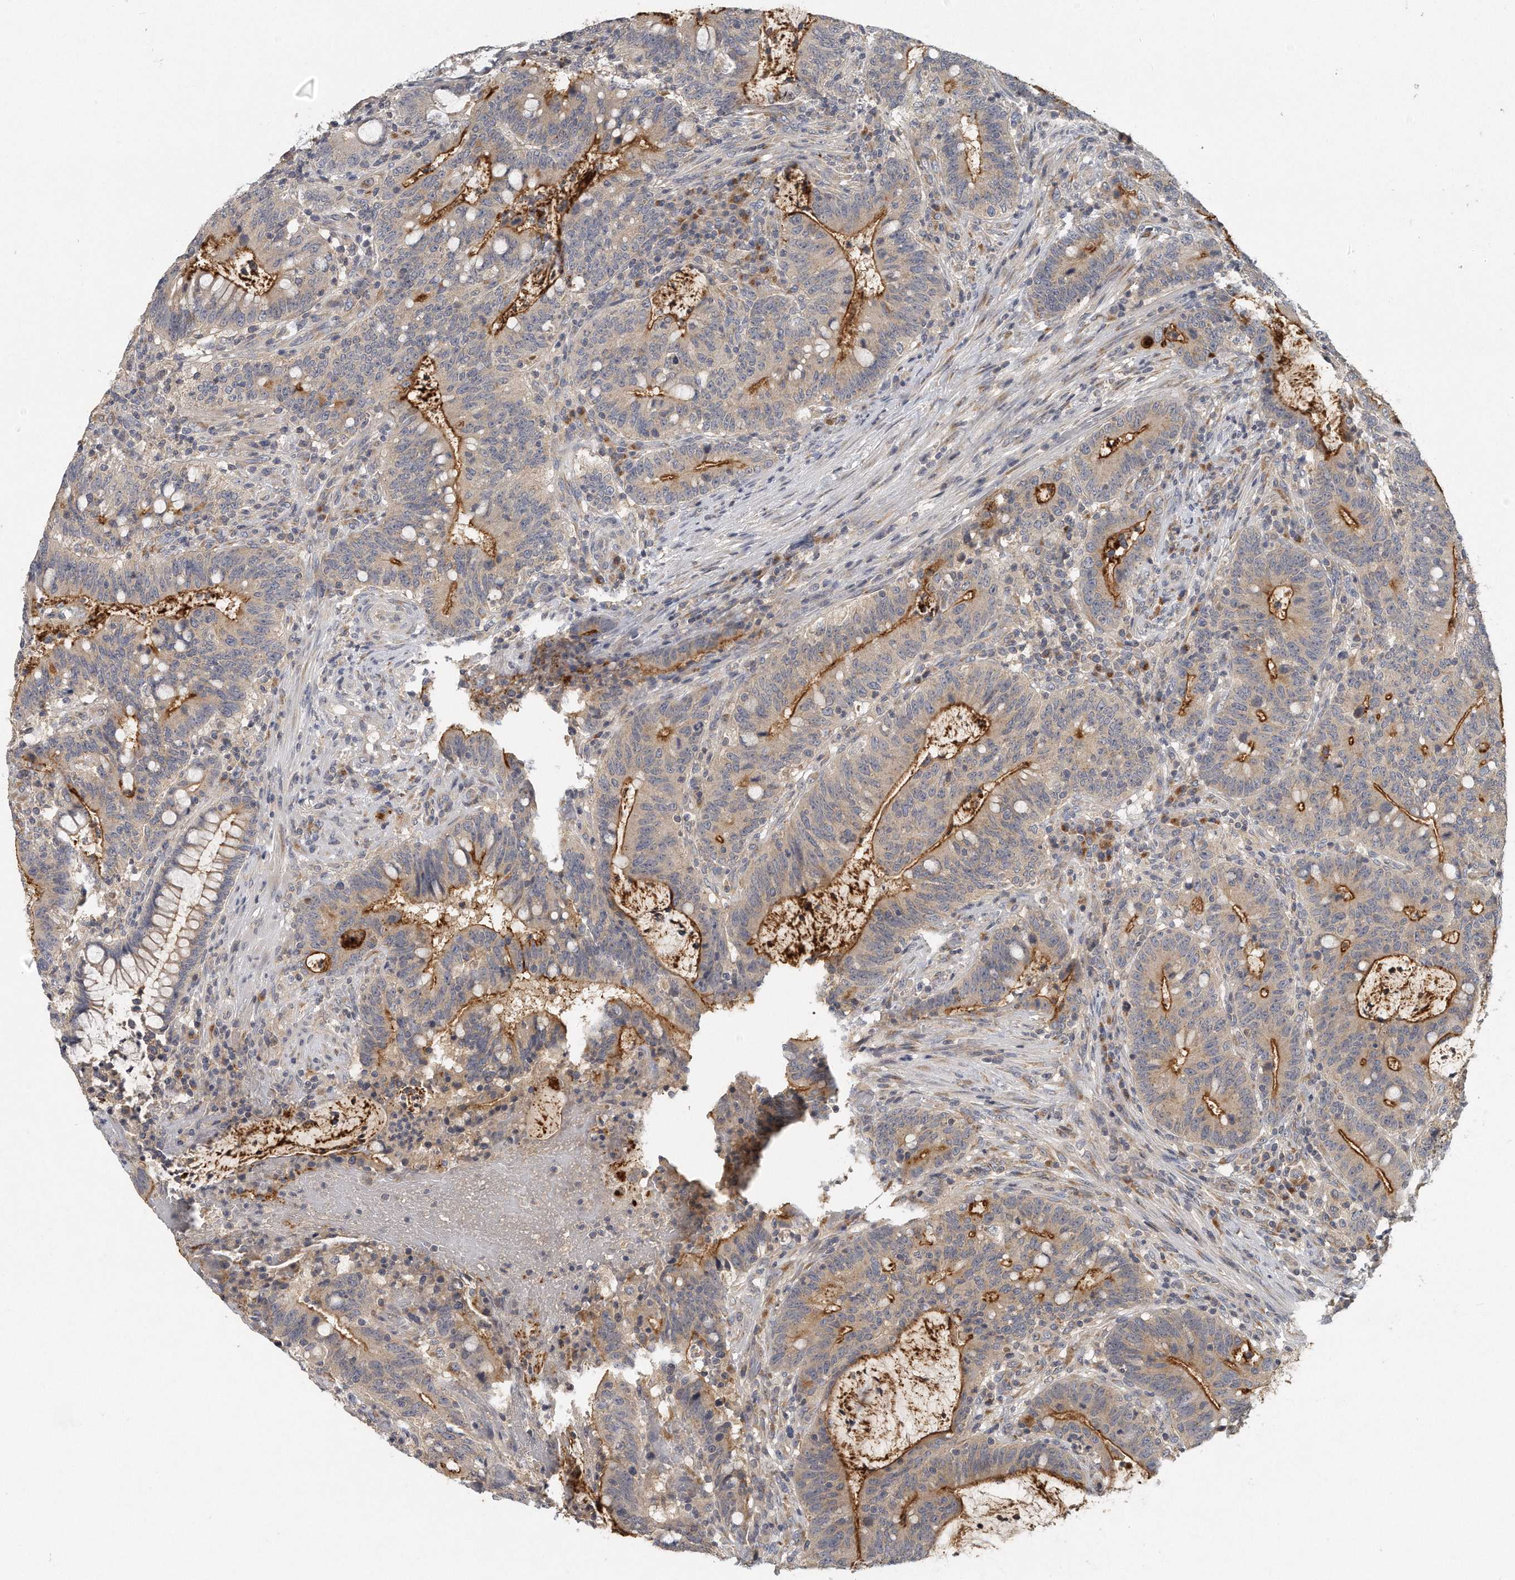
{"staining": {"intensity": "moderate", "quantity": "25%-75%", "location": "cytoplasmic/membranous"}, "tissue": "colorectal cancer", "cell_type": "Tumor cells", "image_type": "cancer", "snomed": [{"axis": "morphology", "description": "Adenocarcinoma, NOS"}, {"axis": "topography", "description": "Colon"}], "caption": "Adenocarcinoma (colorectal) stained with a brown dye shows moderate cytoplasmic/membranous positive positivity in about 25%-75% of tumor cells.", "gene": "TRAPPC14", "patient": {"sex": "female", "age": 66}}